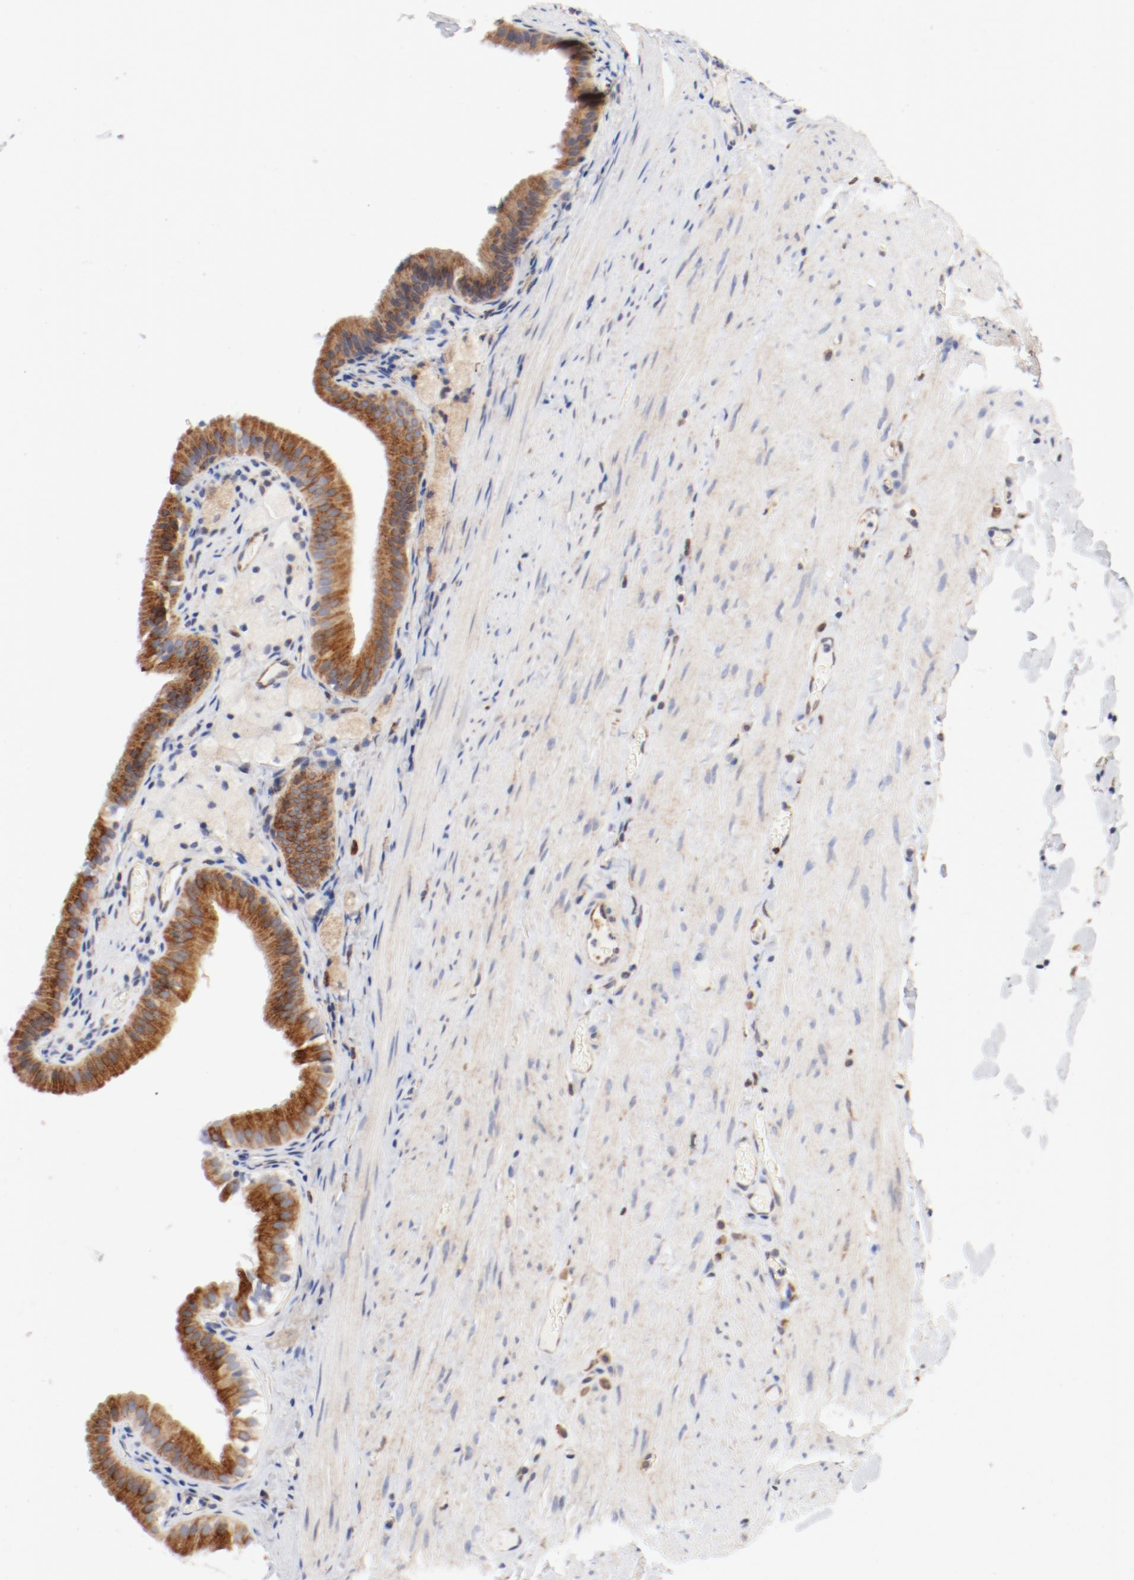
{"staining": {"intensity": "moderate", "quantity": ">75%", "location": "cytoplasmic/membranous"}, "tissue": "gallbladder", "cell_type": "Glandular cells", "image_type": "normal", "snomed": [{"axis": "morphology", "description": "Normal tissue, NOS"}, {"axis": "topography", "description": "Gallbladder"}], "caption": "Immunohistochemistry (IHC) of normal human gallbladder reveals medium levels of moderate cytoplasmic/membranous positivity in approximately >75% of glandular cells. (brown staining indicates protein expression, while blue staining denotes nuclei).", "gene": "PDPK1", "patient": {"sex": "female", "age": 24}}